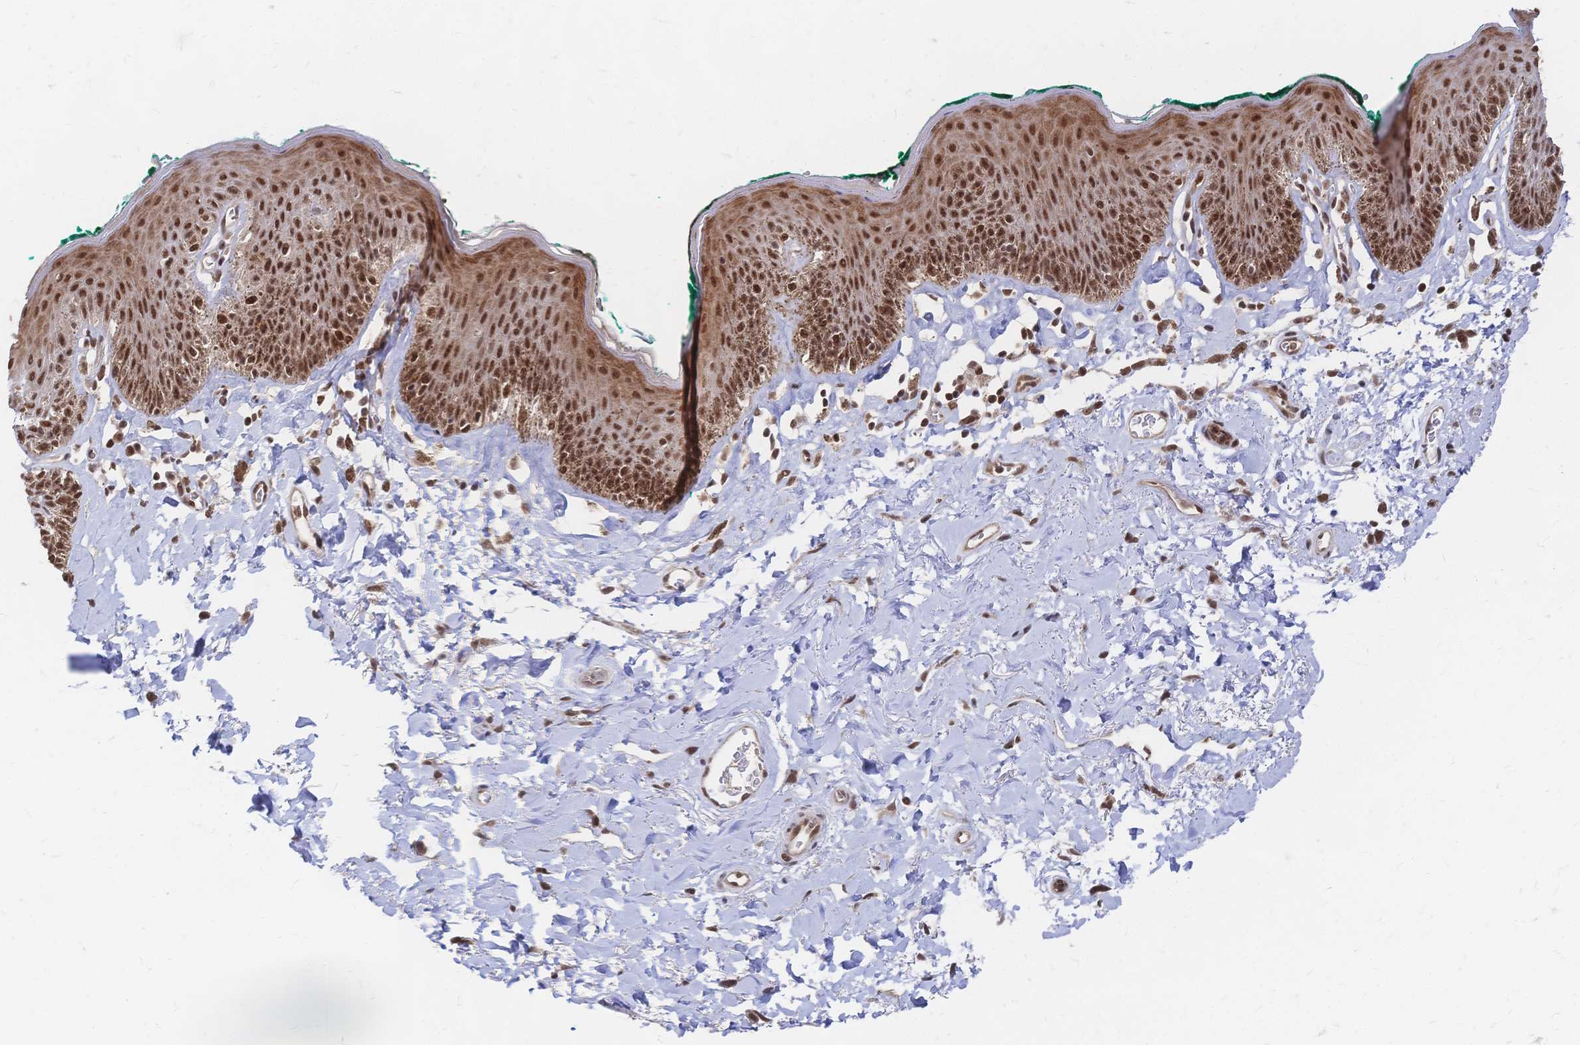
{"staining": {"intensity": "moderate", "quantity": ">75%", "location": "nuclear"}, "tissue": "skin", "cell_type": "Epidermal cells", "image_type": "normal", "snomed": [{"axis": "morphology", "description": "Normal tissue, NOS"}, {"axis": "topography", "description": "Vulva"}, {"axis": "topography", "description": "Peripheral nerve tissue"}], "caption": "Normal skin was stained to show a protein in brown. There is medium levels of moderate nuclear expression in about >75% of epidermal cells. The protein is stained brown, and the nuclei are stained in blue (DAB IHC with brightfield microscopy, high magnification).", "gene": "NELFA", "patient": {"sex": "female", "age": 66}}